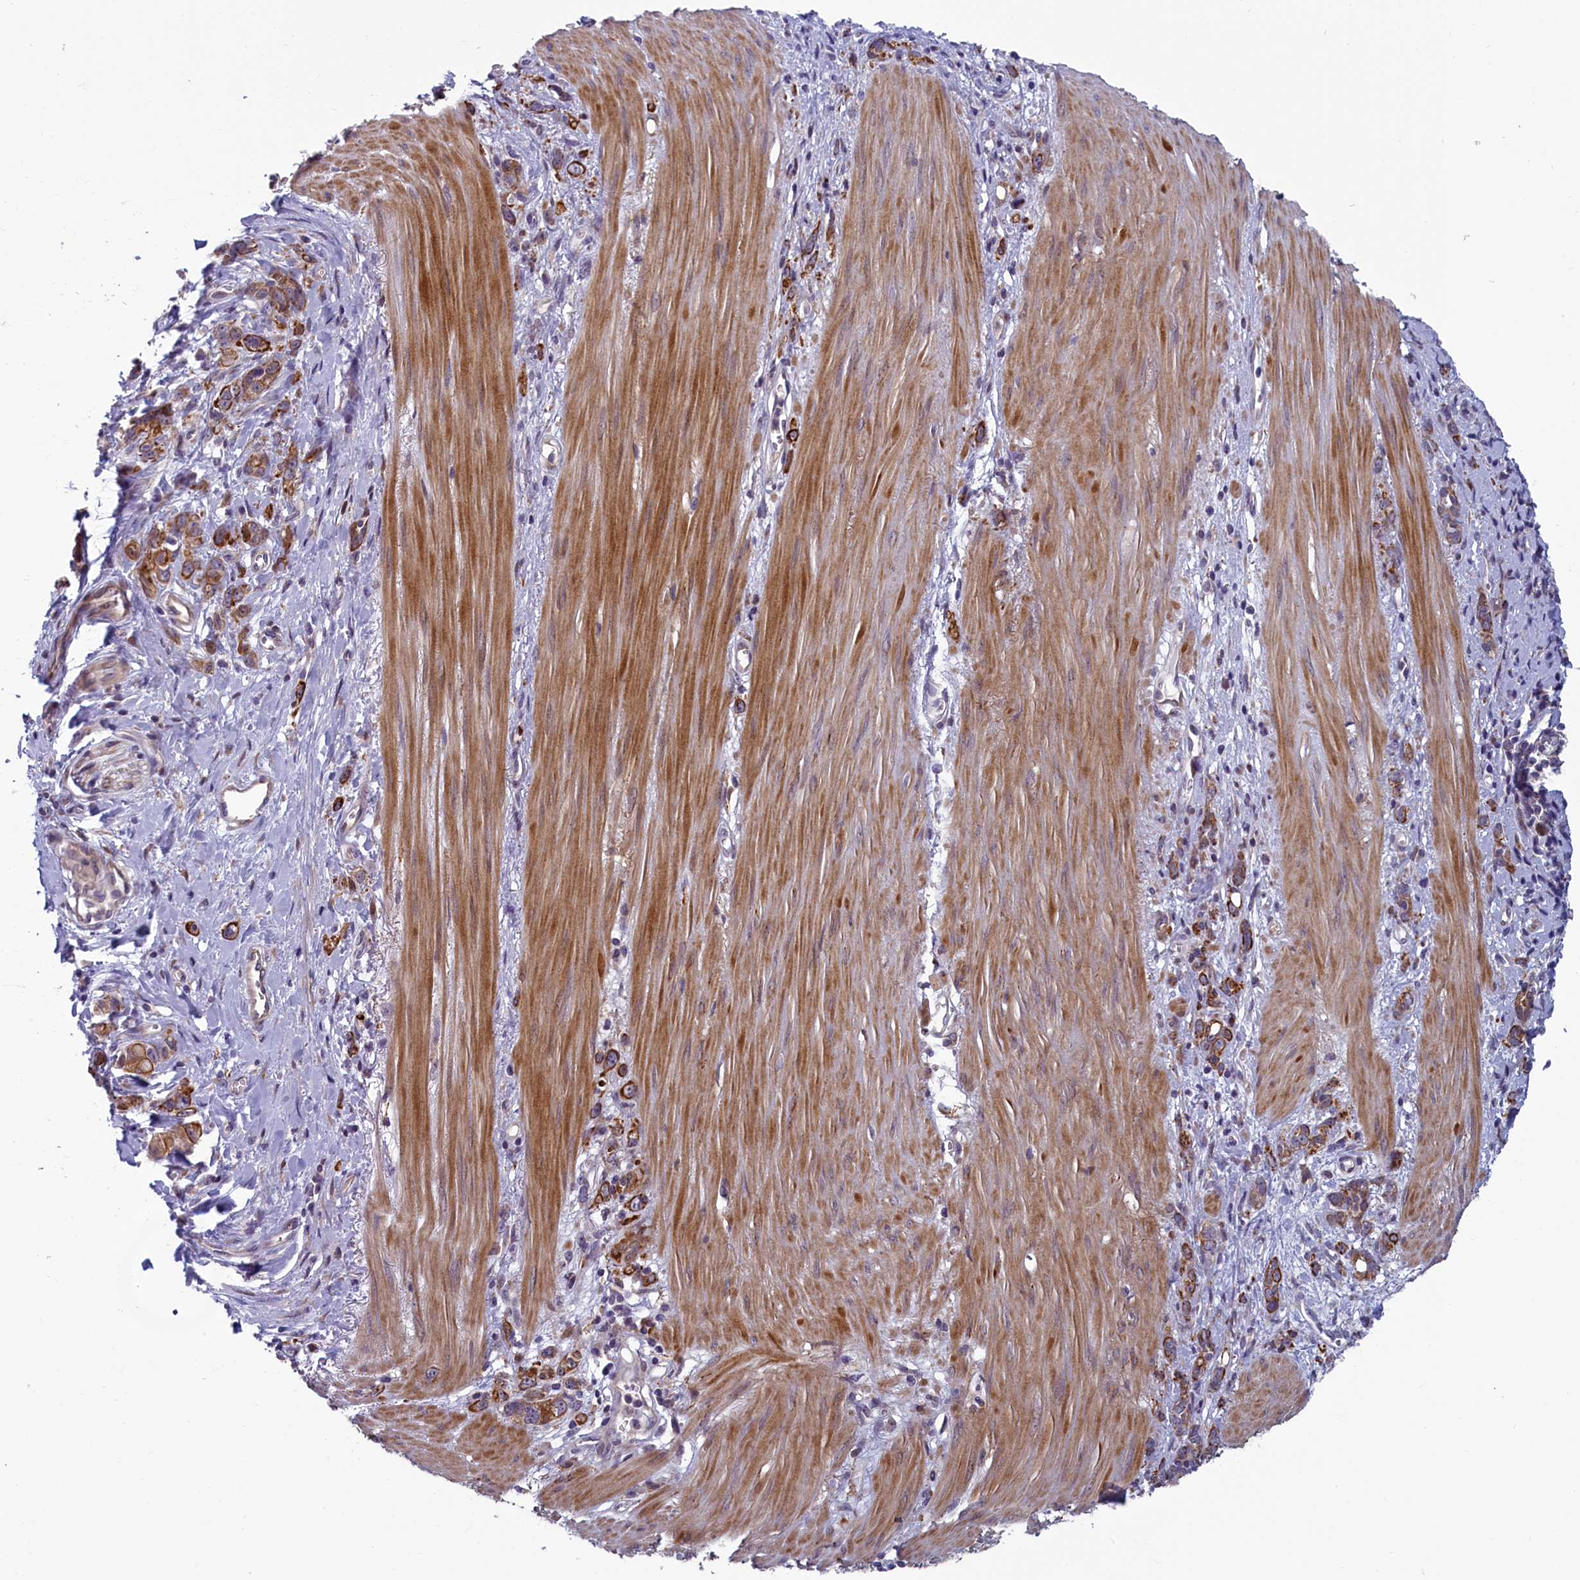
{"staining": {"intensity": "moderate", "quantity": ">75%", "location": "cytoplasmic/membranous"}, "tissue": "stomach cancer", "cell_type": "Tumor cells", "image_type": "cancer", "snomed": [{"axis": "morphology", "description": "Adenocarcinoma, NOS"}, {"axis": "topography", "description": "Stomach"}], "caption": "This is an image of immunohistochemistry (IHC) staining of stomach adenocarcinoma, which shows moderate expression in the cytoplasmic/membranous of tumor cells.", "gene": "ANKRD39", "patient": {"sex": "female", "age": 76}}